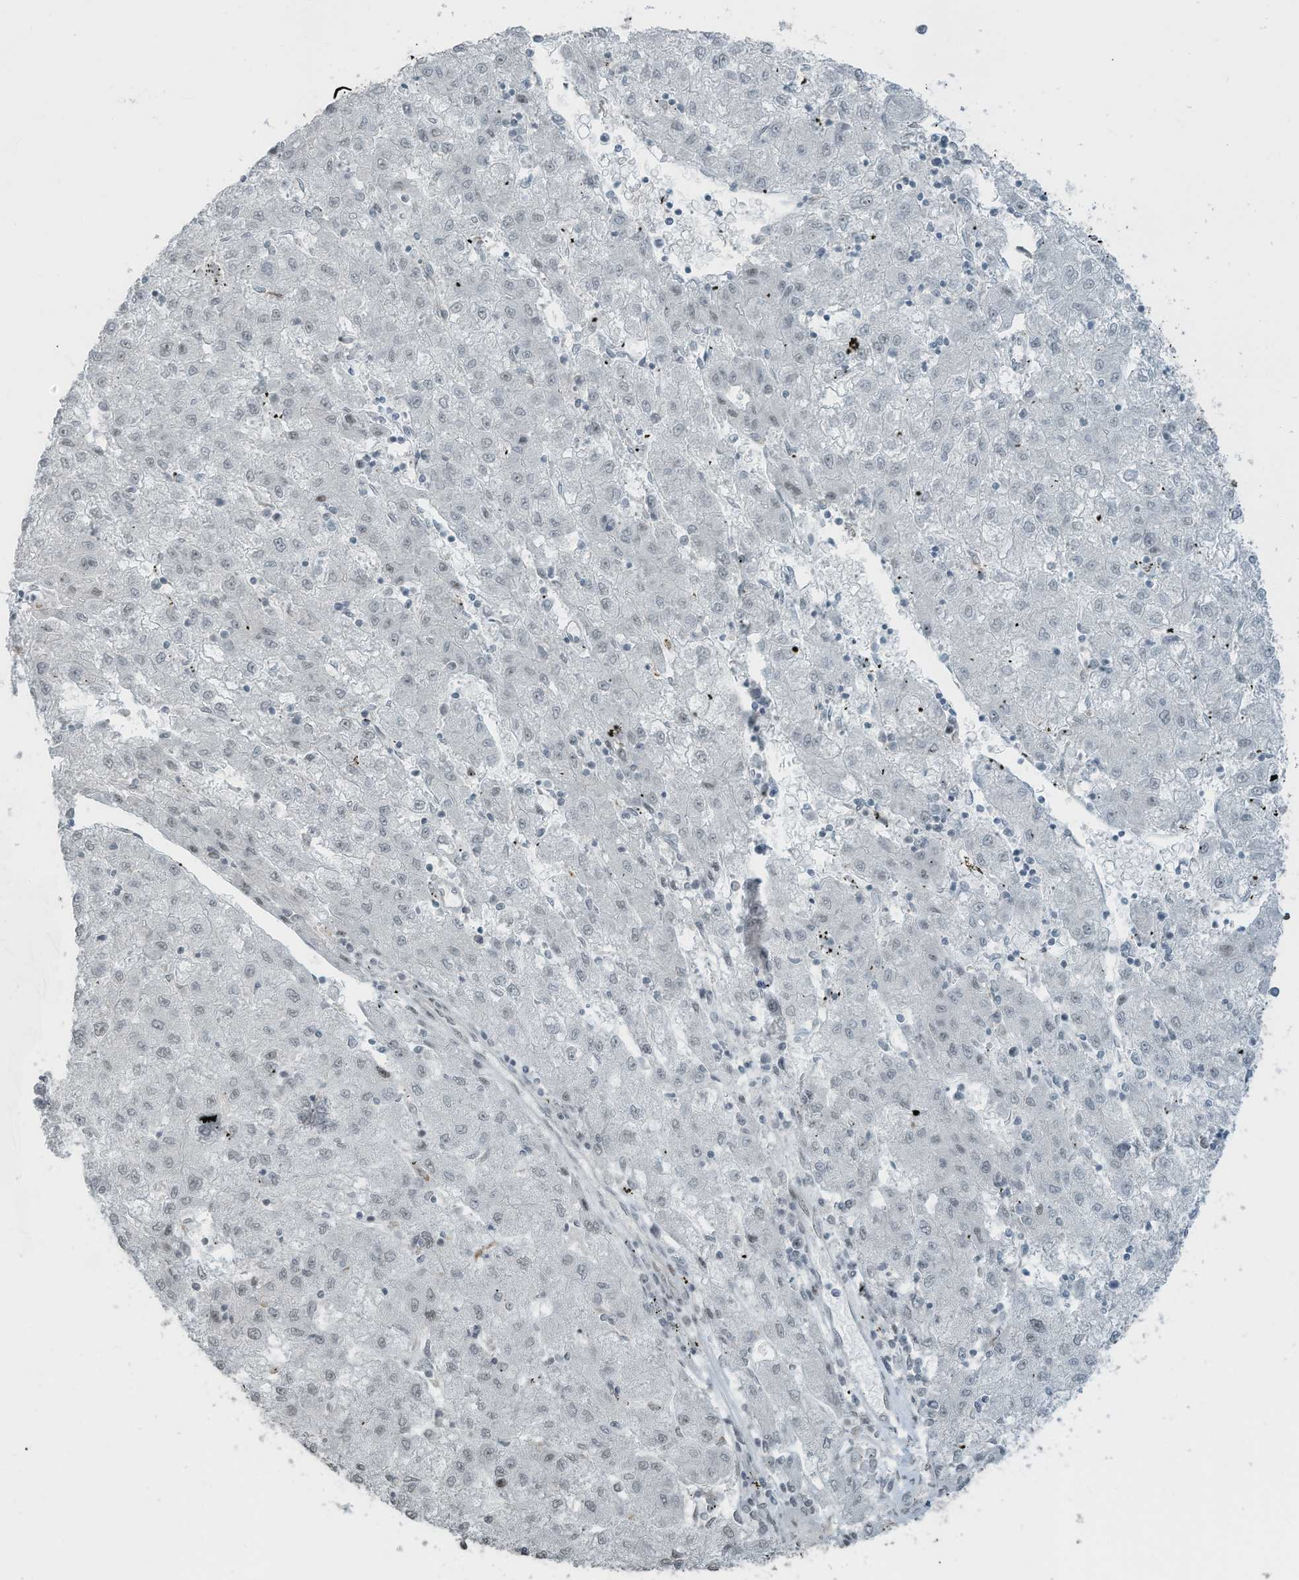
{"staining": {"intensity": "negative", "quantity": "none", "location": "none"}, "tissue": "liver cancer", "cell_type": "Tumor cells", "image_type": "cancer", "snomed": [{"axis": "morphology", "description": "Carcinoma, Hepatocellular, NOS"}, {"axis": "topography", "description": "Liver"}], "caption": "This is an IHC histopathology image of human liver cancer. There is no expression in tumor cells.", "gene": "PCNP", "patient": {"sex": "male", "age": 72}}